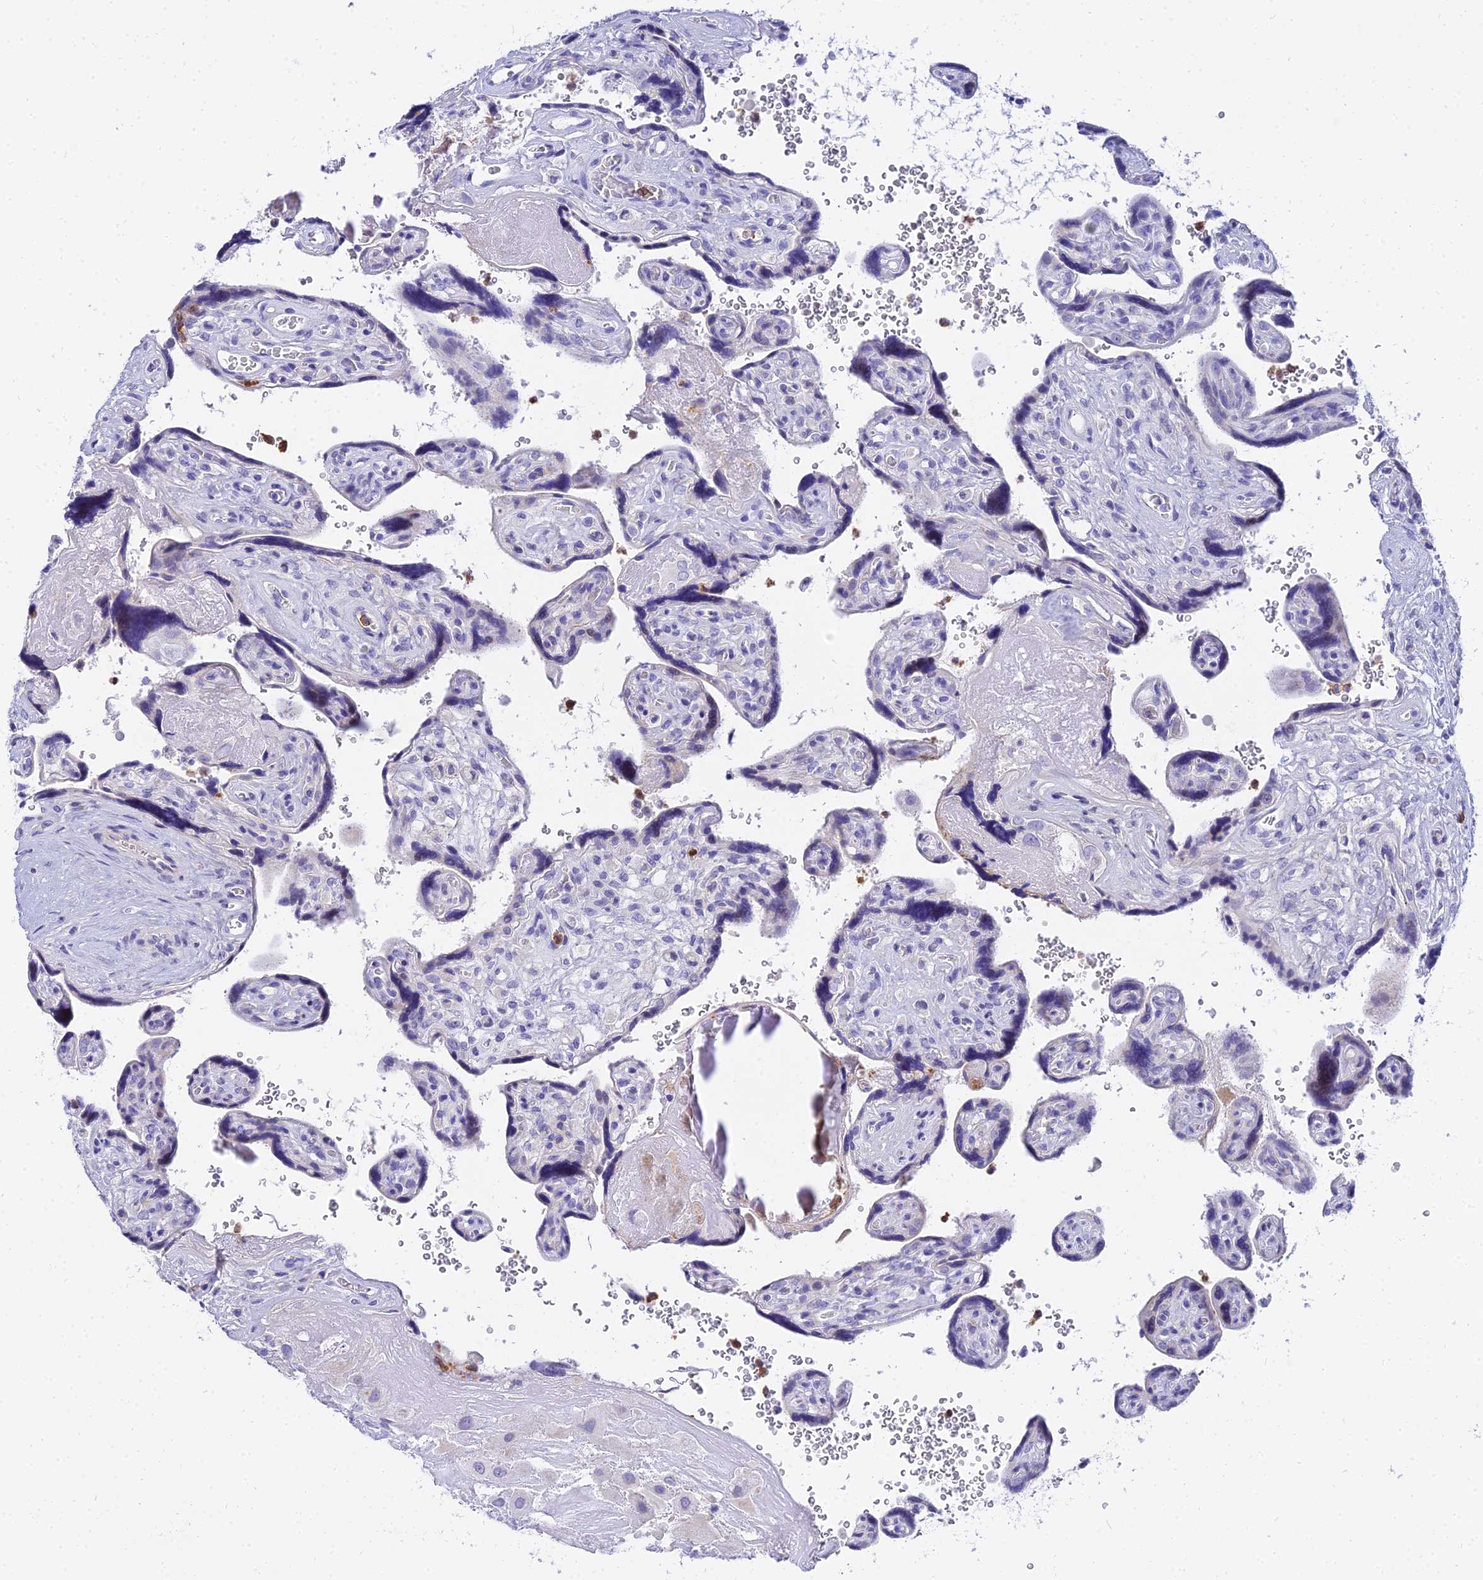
{"staining": {"intensity": "negative", "quantity": "none", "location": "none"}, "tissue": "placenta", "cell_type": "Decidual cells", "image_type": "normal", "snomed": [{"axis": "morphology", "description": "Normal tissue, NOS"}, {"axis": "topography", "description": "Placenta"}], "caption": "Protein analysis of normal placenta shows no significant positivity in decidual cells.", "gene": "VWC2L", "patient": {"sex": "female", "age": 39}}